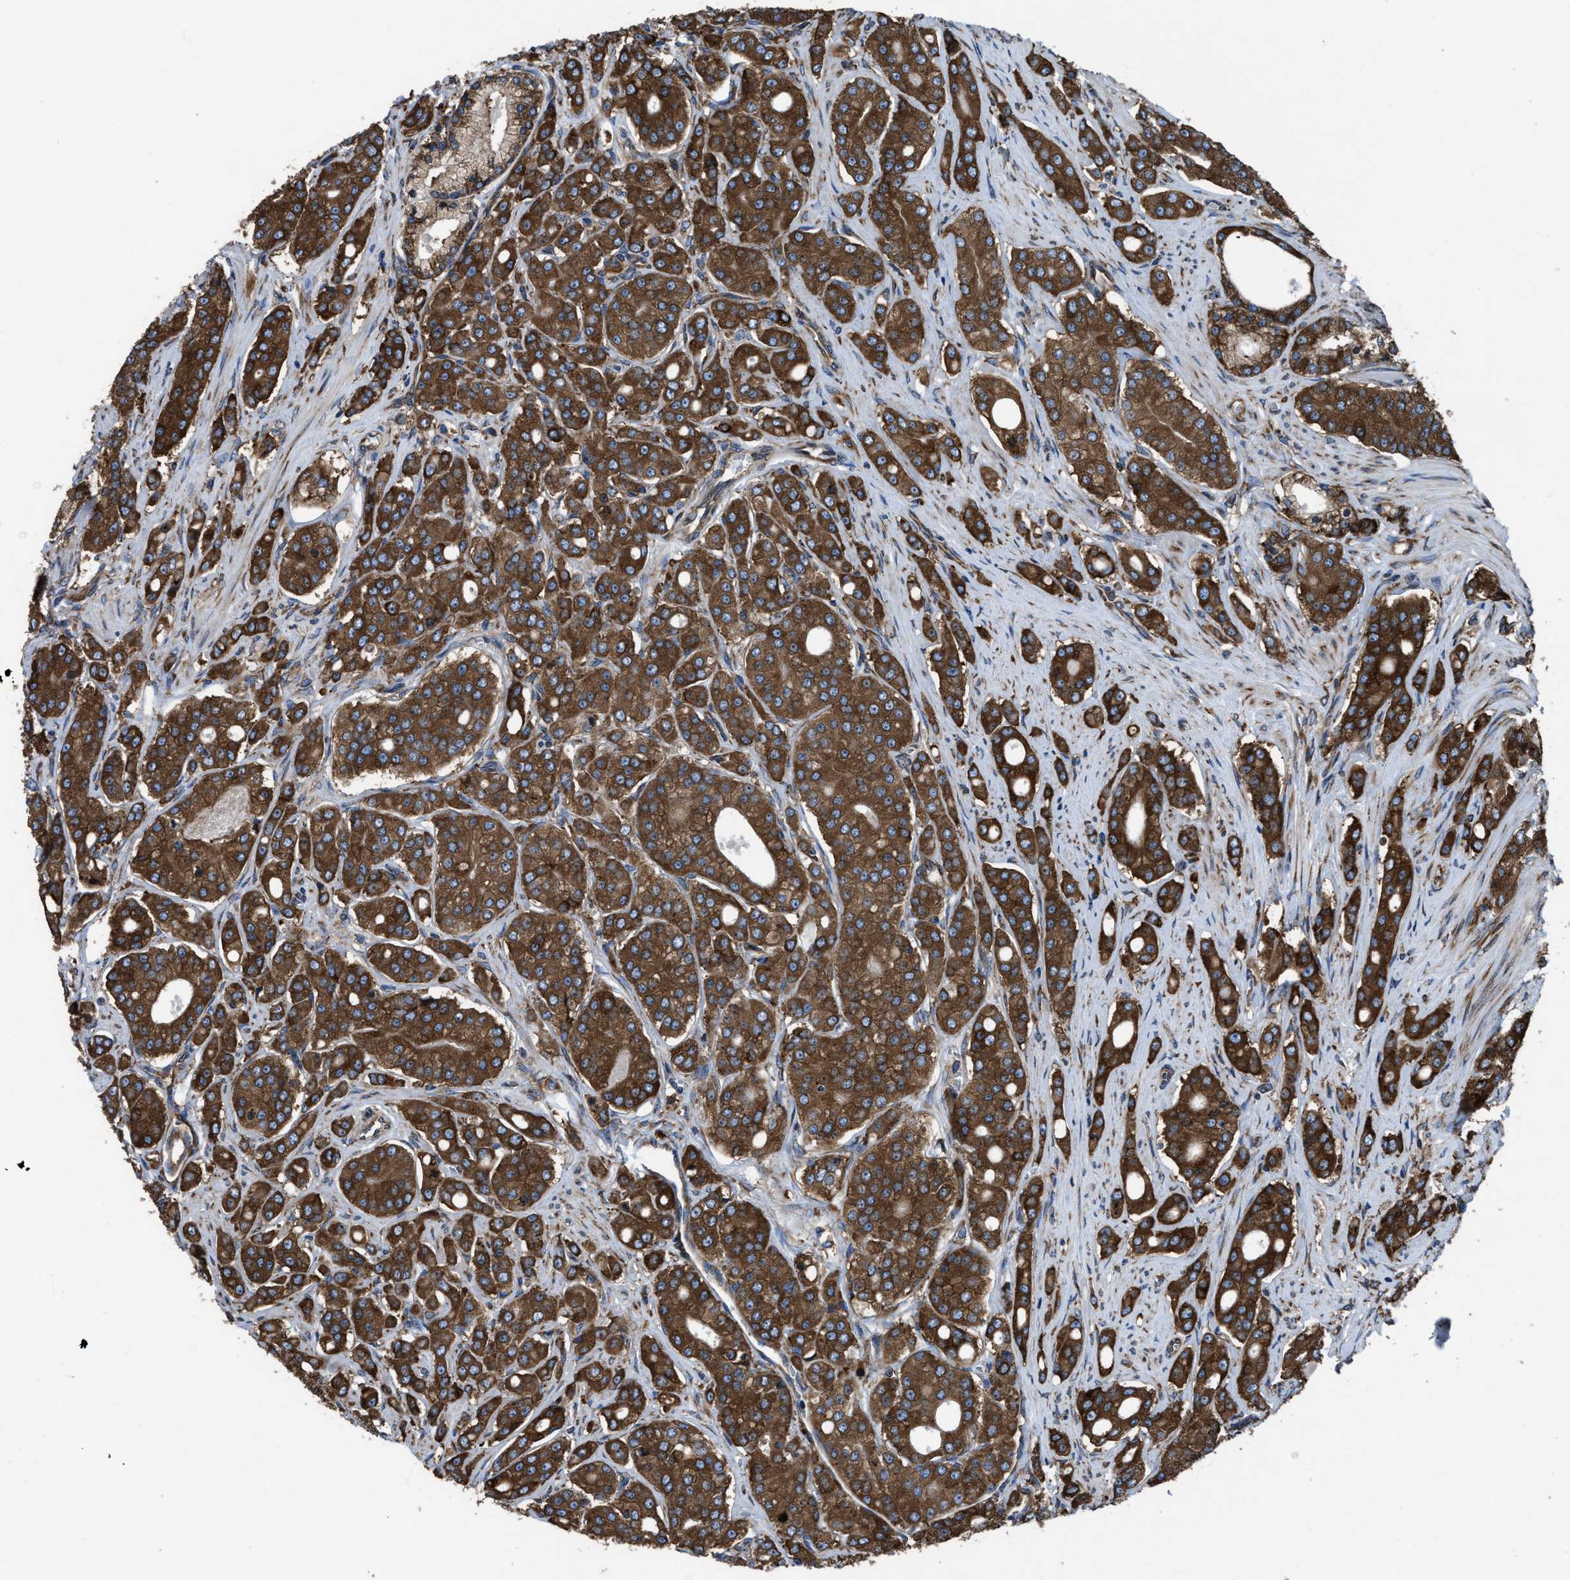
{"staining": {"intensity": "strong", "quantity": ">75%", "location": "cytoplasmic/membranous"}, "tissue": "prostate cancer", "cell_type": "Tumor cells", "image_type": "cancer", "snomed": [{"axis": "morphology", "description": "Adenocarcinoma, High grade"}, {"axis": "topography", "description": "Prostate"}], "caption": "Immunohistochemistry photomicrograph of neoplastic tissue: human high-grade adenocarcinoma (prostate) stained using IHC demonstrates high levels of strong protein expression localized specifically in the cytoplasmic/membranous of tumor cells, appearing as a cytoplasmic/membranous brown color.", "gene": "CAPRIN1", "patient": {"sex": "male", "age": 71}}